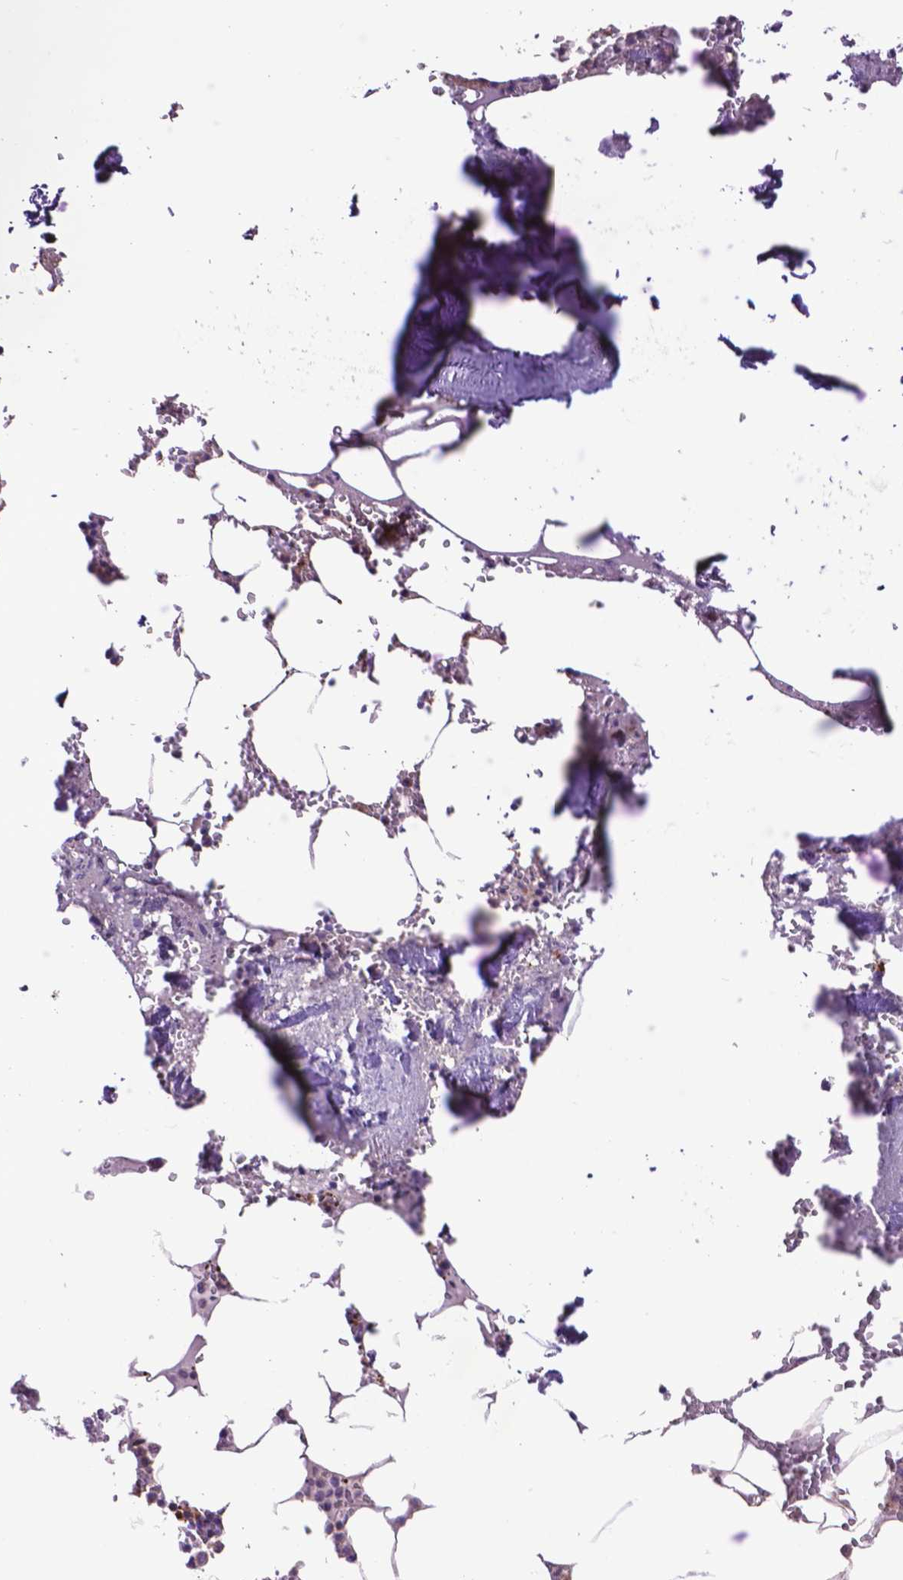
{"staining": {"intensity": "strong", "quantity": "25%-75%", "location": "cytoplasmic/membranous"}, "tissue": "bone marrow", "cell_type": "Hematopoietic cells", "image_type": "normal", "snomed": [{"axis": "morphology", "description": "Normal tissue, NOS"}, {"axis": "topography", "description": "Bone marrow"}], "caption": "DAB immunohistochemical staining of unremarkable bone marrow displays strong cytoplasmic/membranous protein expression in approximately 25%-75% of hematopoietic cells. (IHC, brightfield microscopy, high magnification).", "gene": "GLB1", "patient": {"sex": "male", "age": 54}}